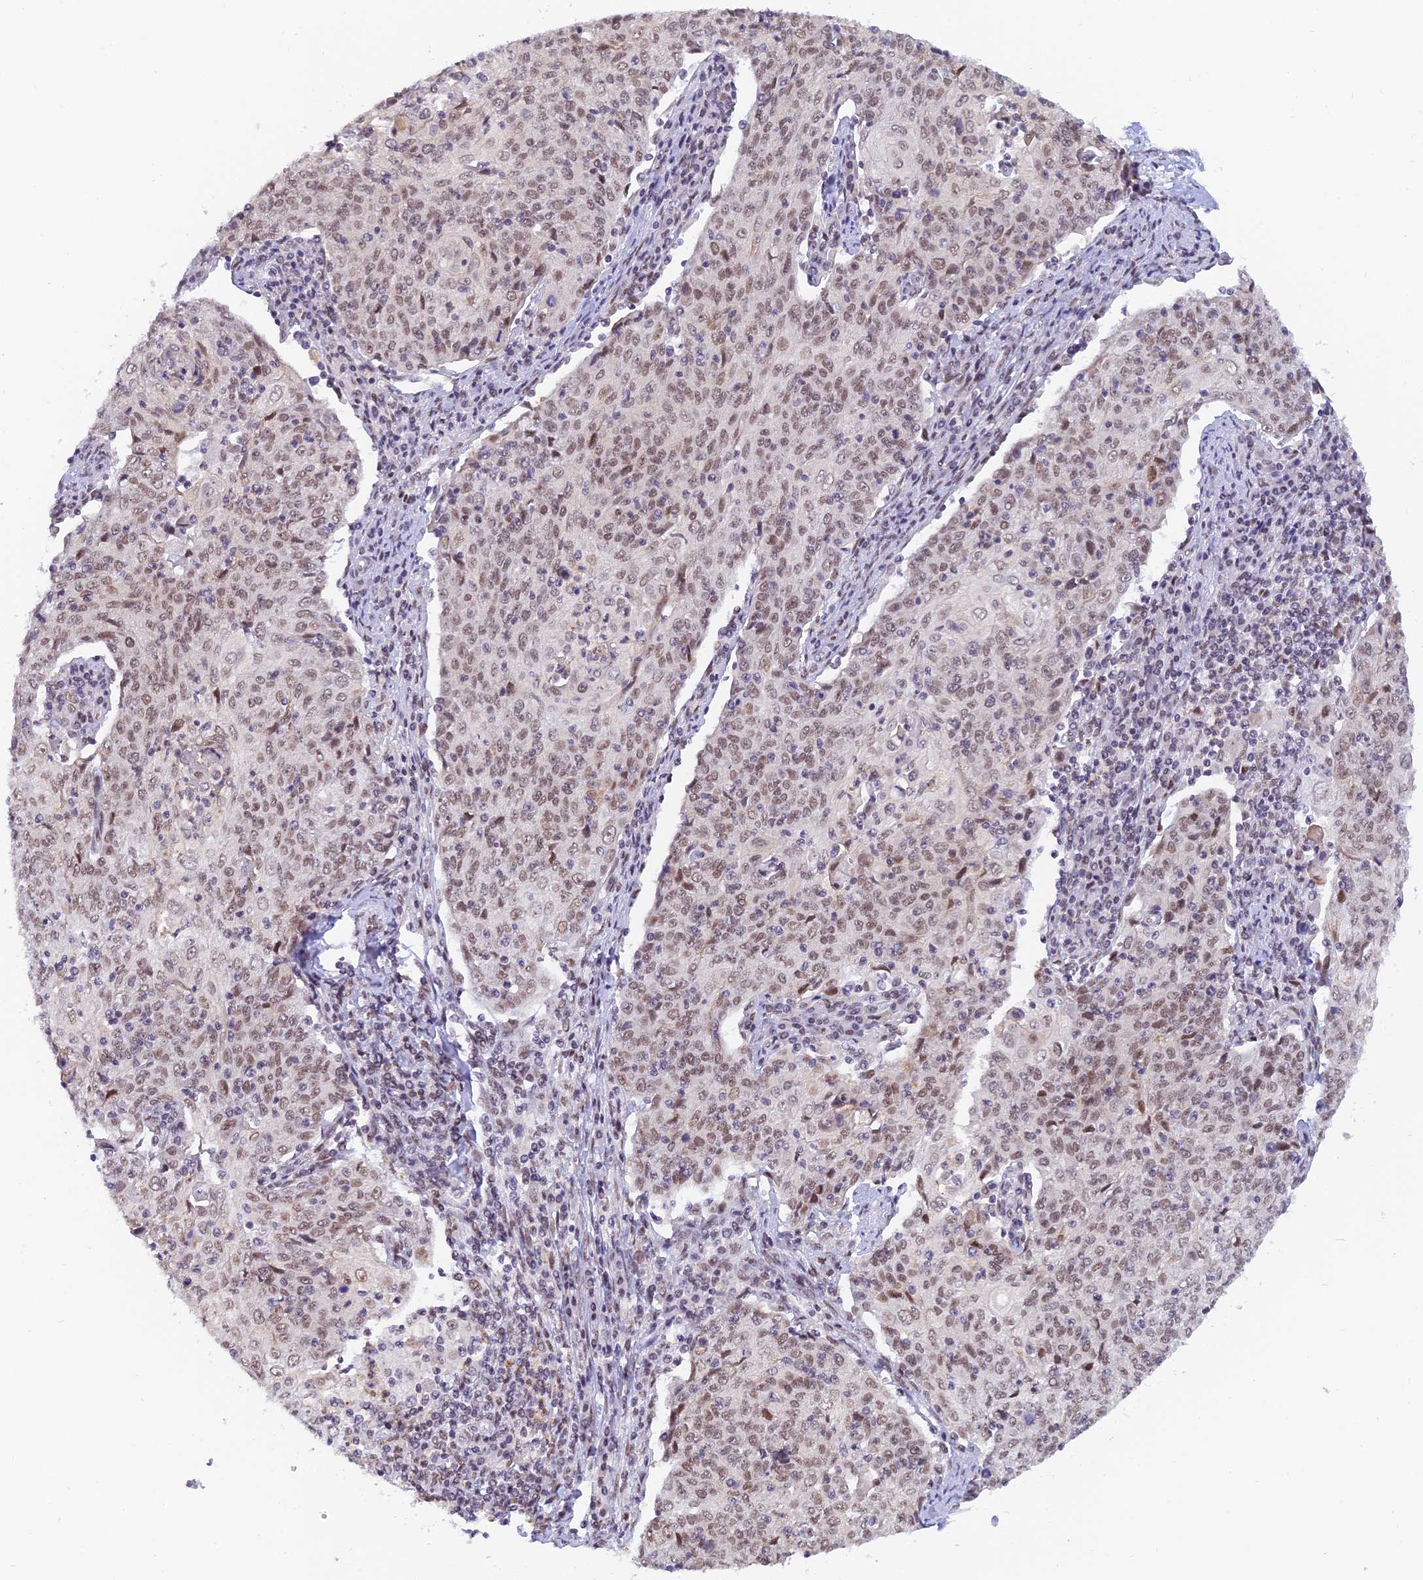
{"staining": {"intensity": "moderate", "quantity": ">75%", "location": "nuclear"}, "tissue": "cervical cancer", "cell_type": "Tumor cells", "image_type": "cancer", "snomed": [{"axis": "morphology", "description": "Squamous cell carcinoma, NOS"}, {"axis": "topography", "description": "Cervix"}], "caption": "Brown immunohistochemical staining in squamous cell carcinoma (cervical) shows moderate nuclear staining in about >75% of tumor cells.", "gene": "DPY30", "patient": {"sex": "female", "age": 48}}